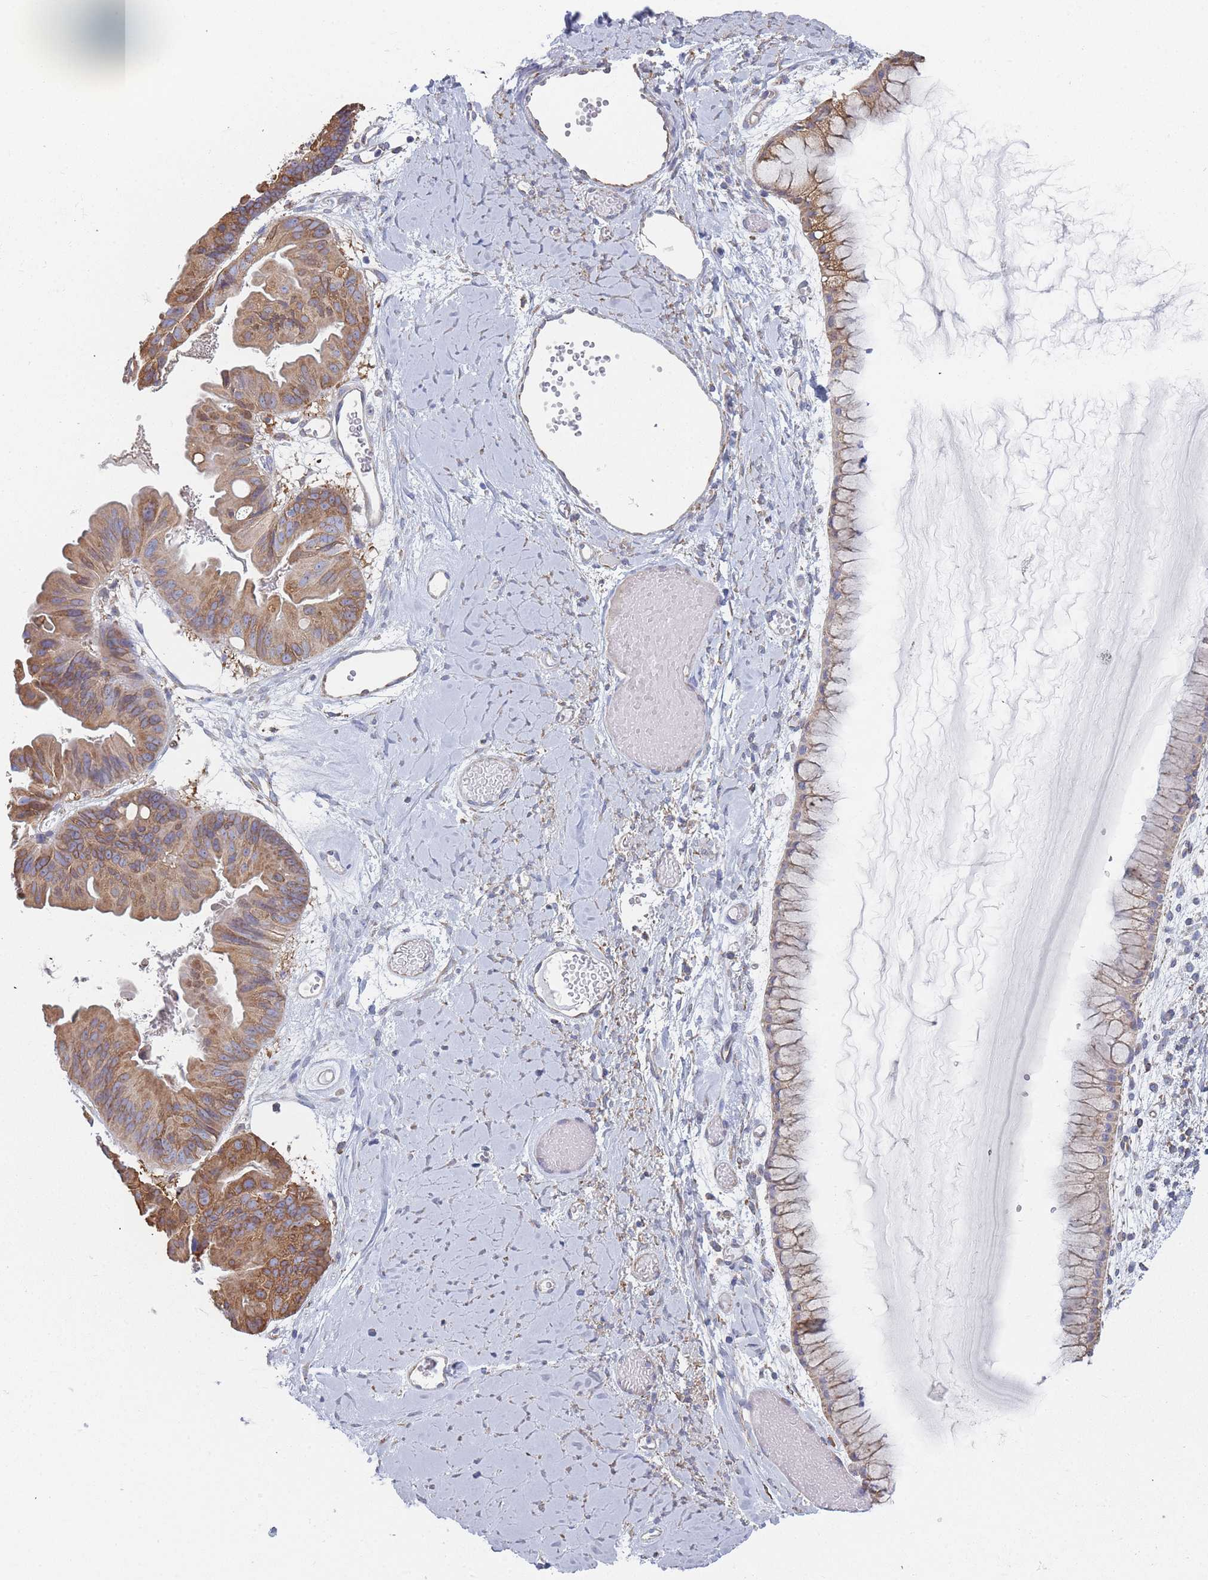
{"staining": {"intensity": "moderate", "quantity": ">75%", "location": "cytoplasmic/membranous"}, "tissue": "ovarian cancer", "cell_type": "Tumor cells", "image_type": "cancer", "snomed": [{"axis": "morphology", "description": "Cystadenocarcinoma, mucinous, NOS"}, {"axis": "topography", "description": "Ovary"}], "caption": "Human ovarian cancer stained with a protein marker reveals moderate staining in tumor cells.", "gene": "OR7C2", "patient": {"sex": "female", "age": 61}}